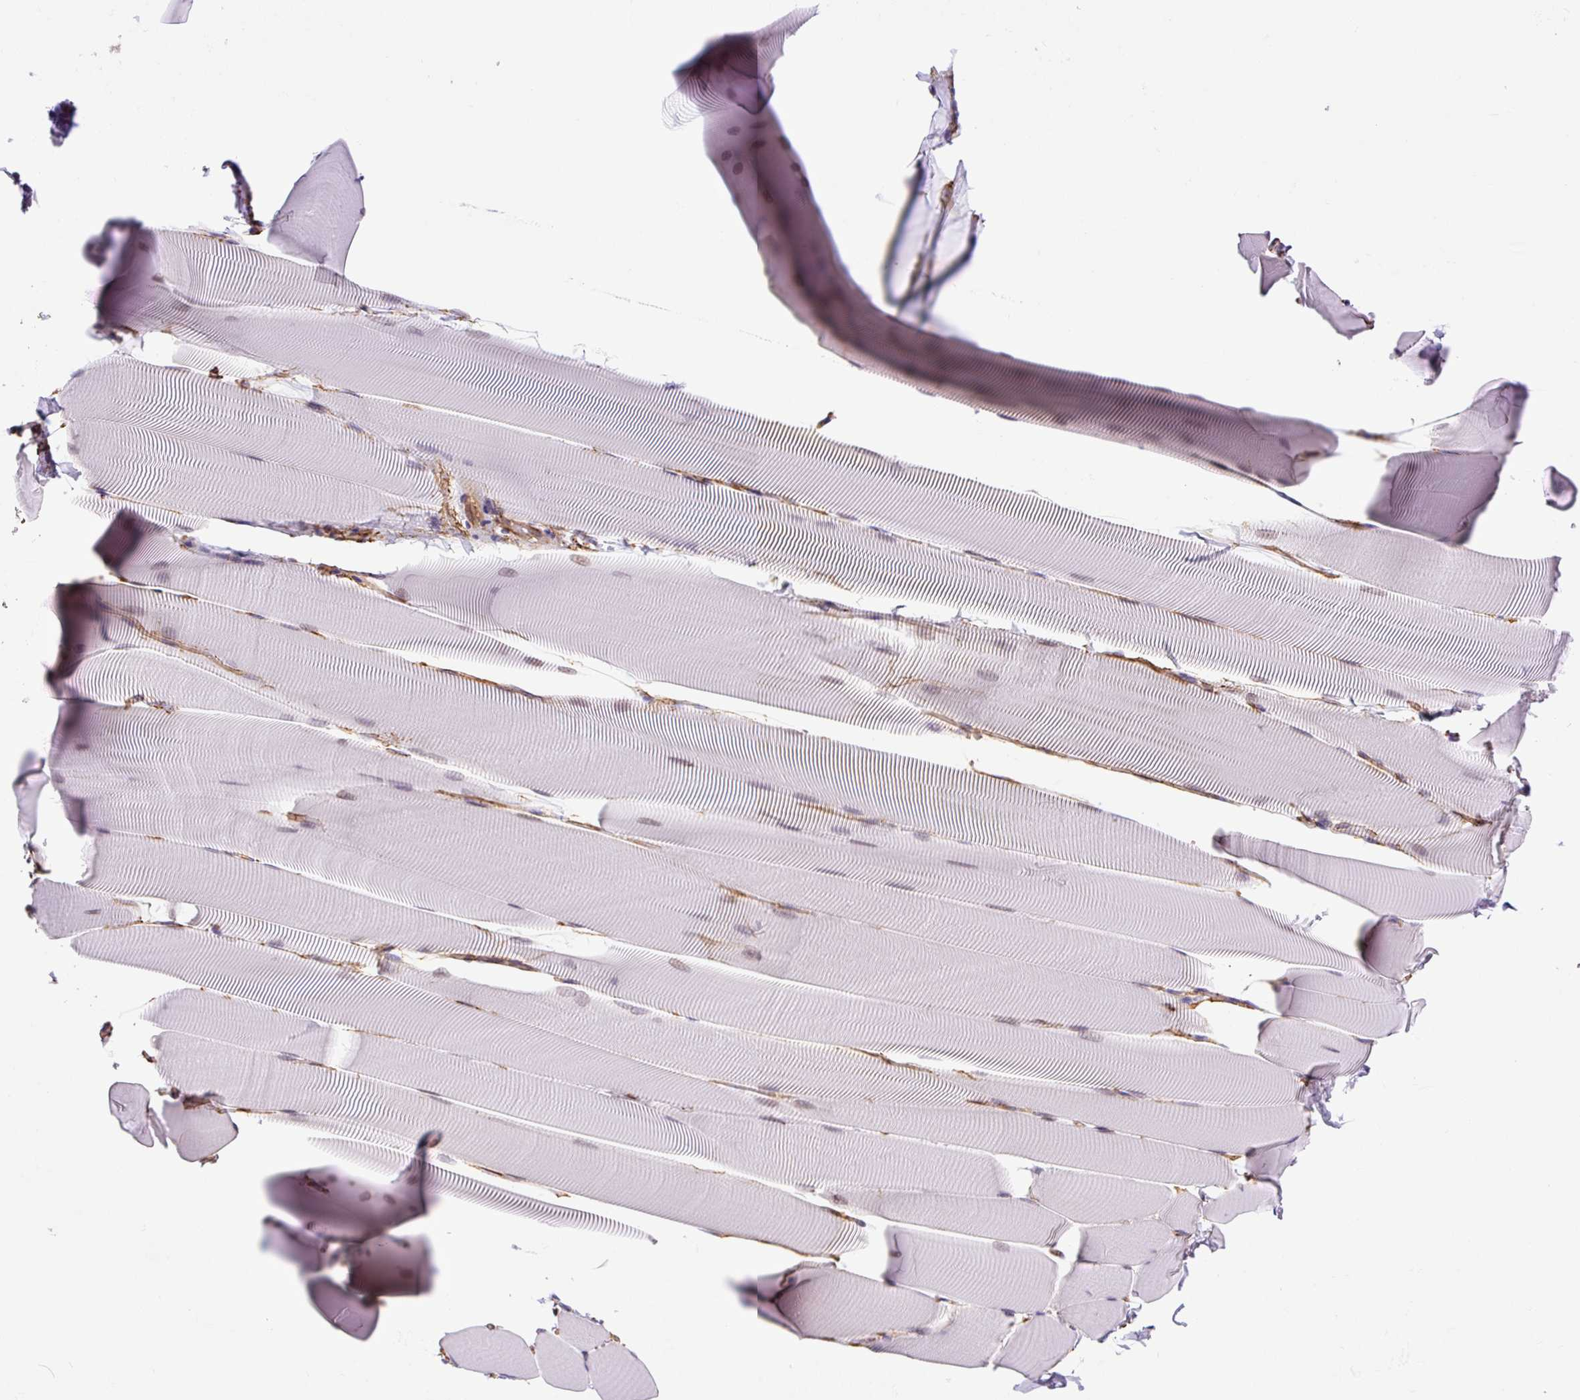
{"staining": {"intensity": "weak", "quantity": "<25%", "location": "cytoplasmic/membranous"}, "tissue": "skeletal muscle", "cell_type": "Myocytes", "image_type": "normal", "snomed": [{"axis": "morphology", "description": "Normal tissue, NOS"}, {"axis": "topography", "description": "Skeletal muscle"}], "caption": "This is a histopathology image of immunohistochemistry staining of normal skeletal muscle, which shows no positivity in myocytes. (Stains: DAB (3,3'-diaminobenzidine) IHC with hematoxylin counter stain, Microscopy: brightfield microscopy at high magnification).", "gene": "MYO5C", "patient": {"sex": "male", "age": 25}}